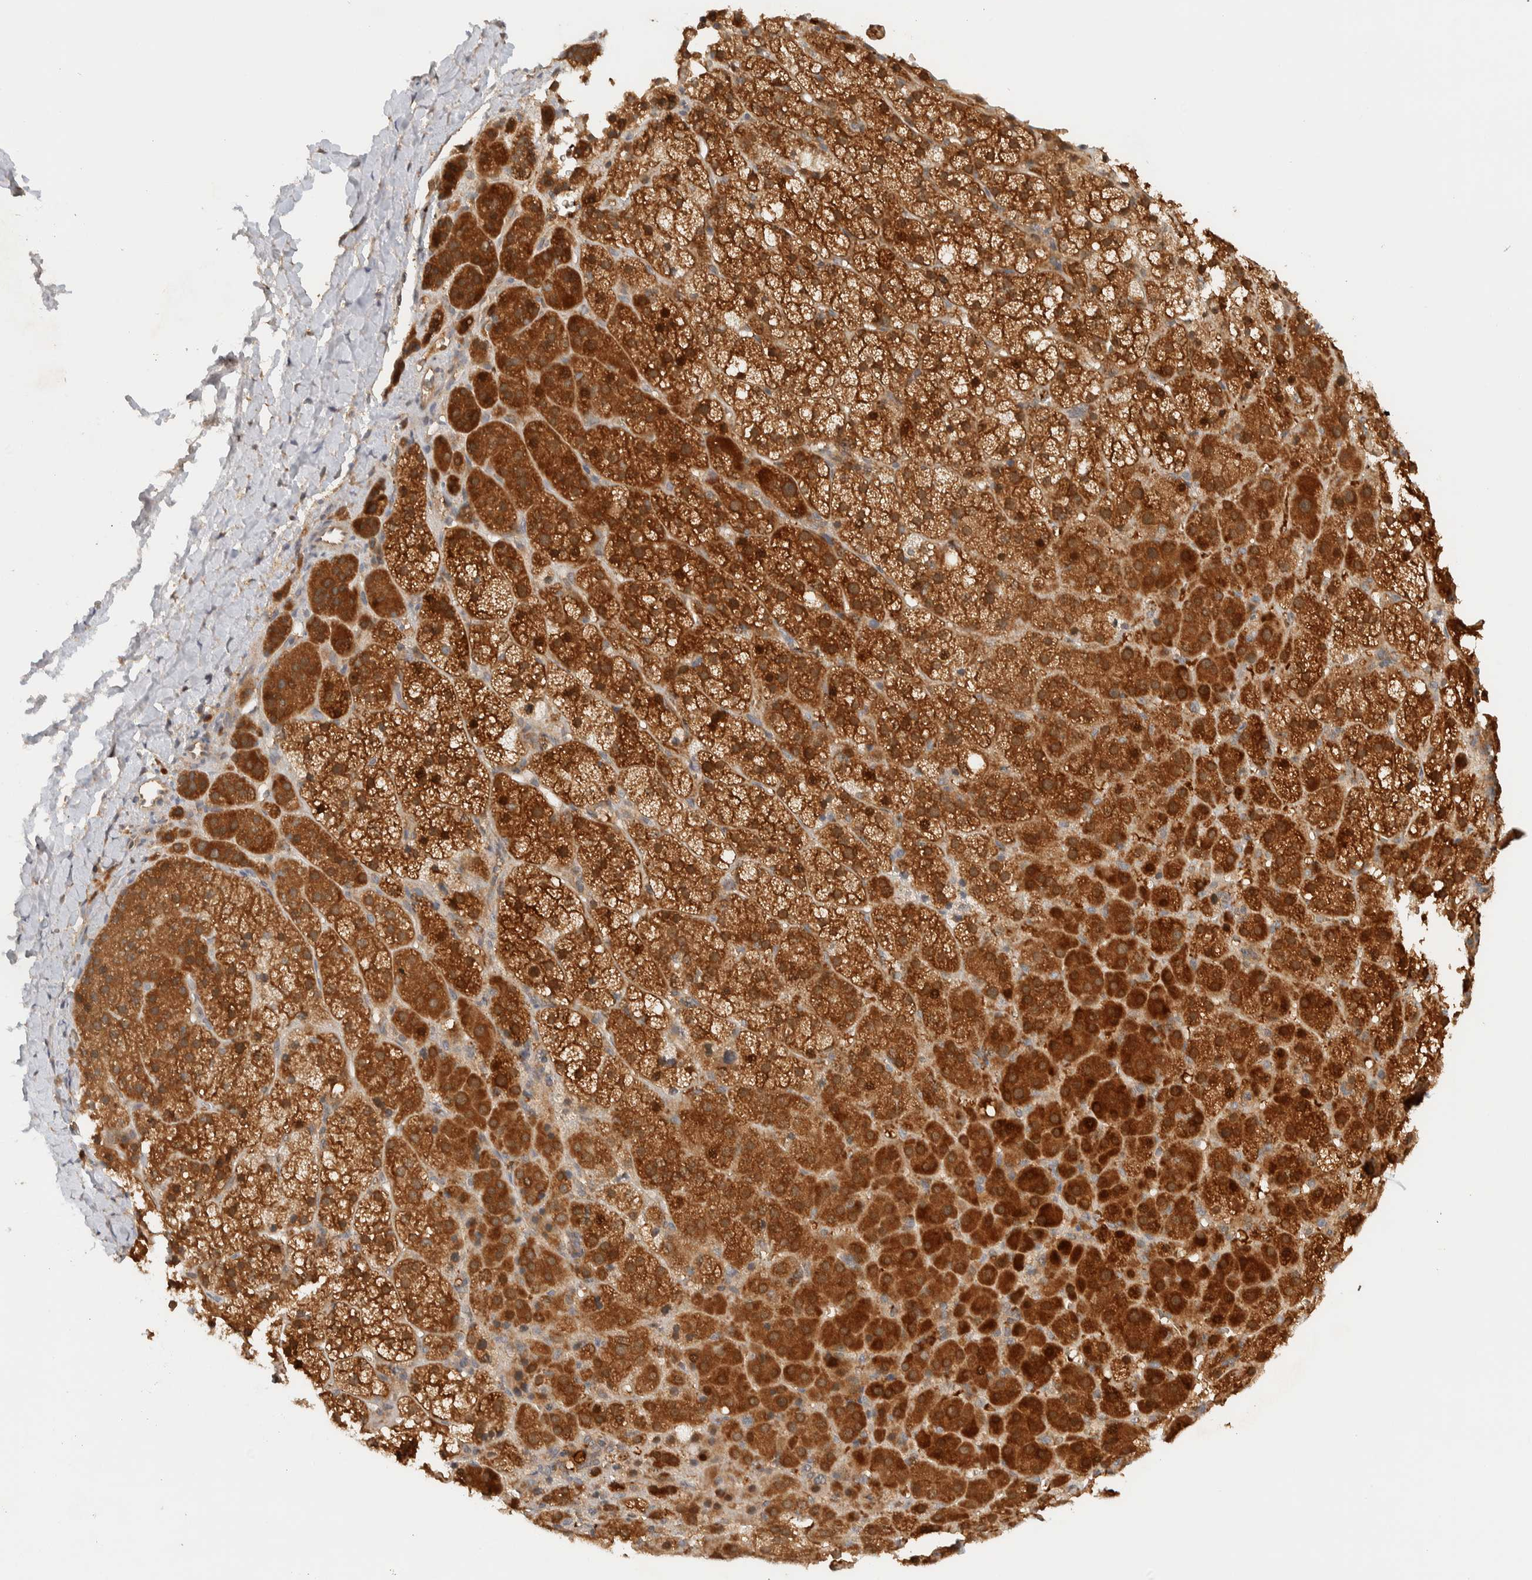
{"staining": {"intensity": "strong", "quantity": ">75%", "location": "cytoplasmic/membranous,nuclear"}, "tissue": "adrenal gland", "cell_type": "Glandular cells", "image_type": "normal", "snomed": [{"axis": "morphology", "description": "Normal tissue, NOS"}, {"axis": "topography", "description": "Adrenal gland"}], "caption": "Immunohistochemical staining of unremarkable human adrenal gland exhibits >75% levels of strong cytoplasmic/membranous,nuclear protein expression in about >75% of glandular cells.", "gene": "TTI2", "patient": {"sex": "female", "age": 57}}